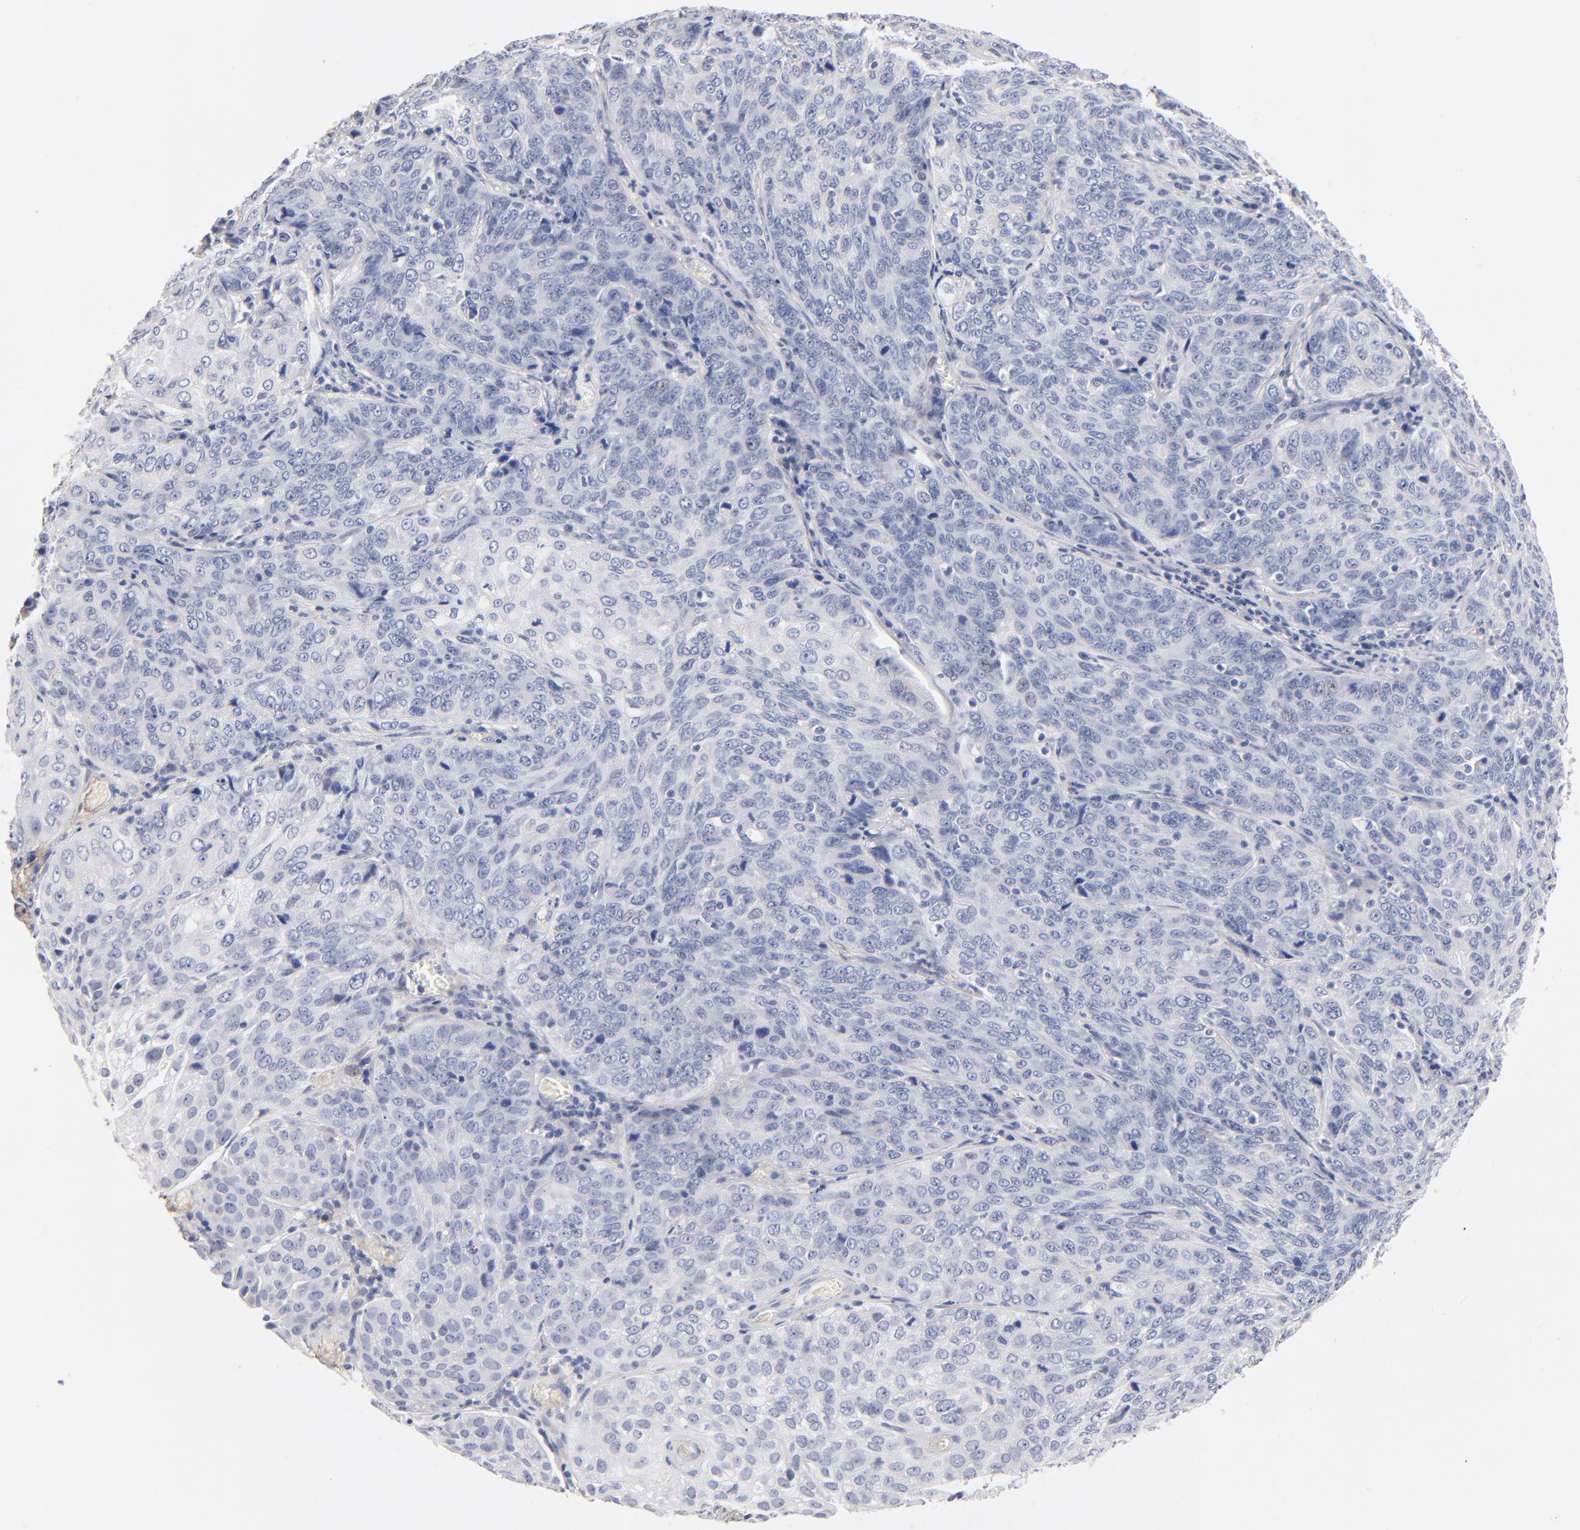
{"staining": {"intensity": "negative", "quantity": "none", "location": "none"}, "tissue": "cervical cancer", "cell_type": "Tumor cells", "image_type": "cancer", "snomed": [{"axis": "morphology", "description": "Squamous cell carcinoma, NOS"}, {"axis": "topography", "description": "Cervix"}], "caption": "DAB (3,3'-diaminobenzidine) immunohistochemical staining of human cervical cancer (squamous cell carcinoma) demonstrates no significant positivity in tumor cells. (DAB IHC, high magnification).", "gene": "ITGA8", "patient": {"sex": "female", "age": 38}}